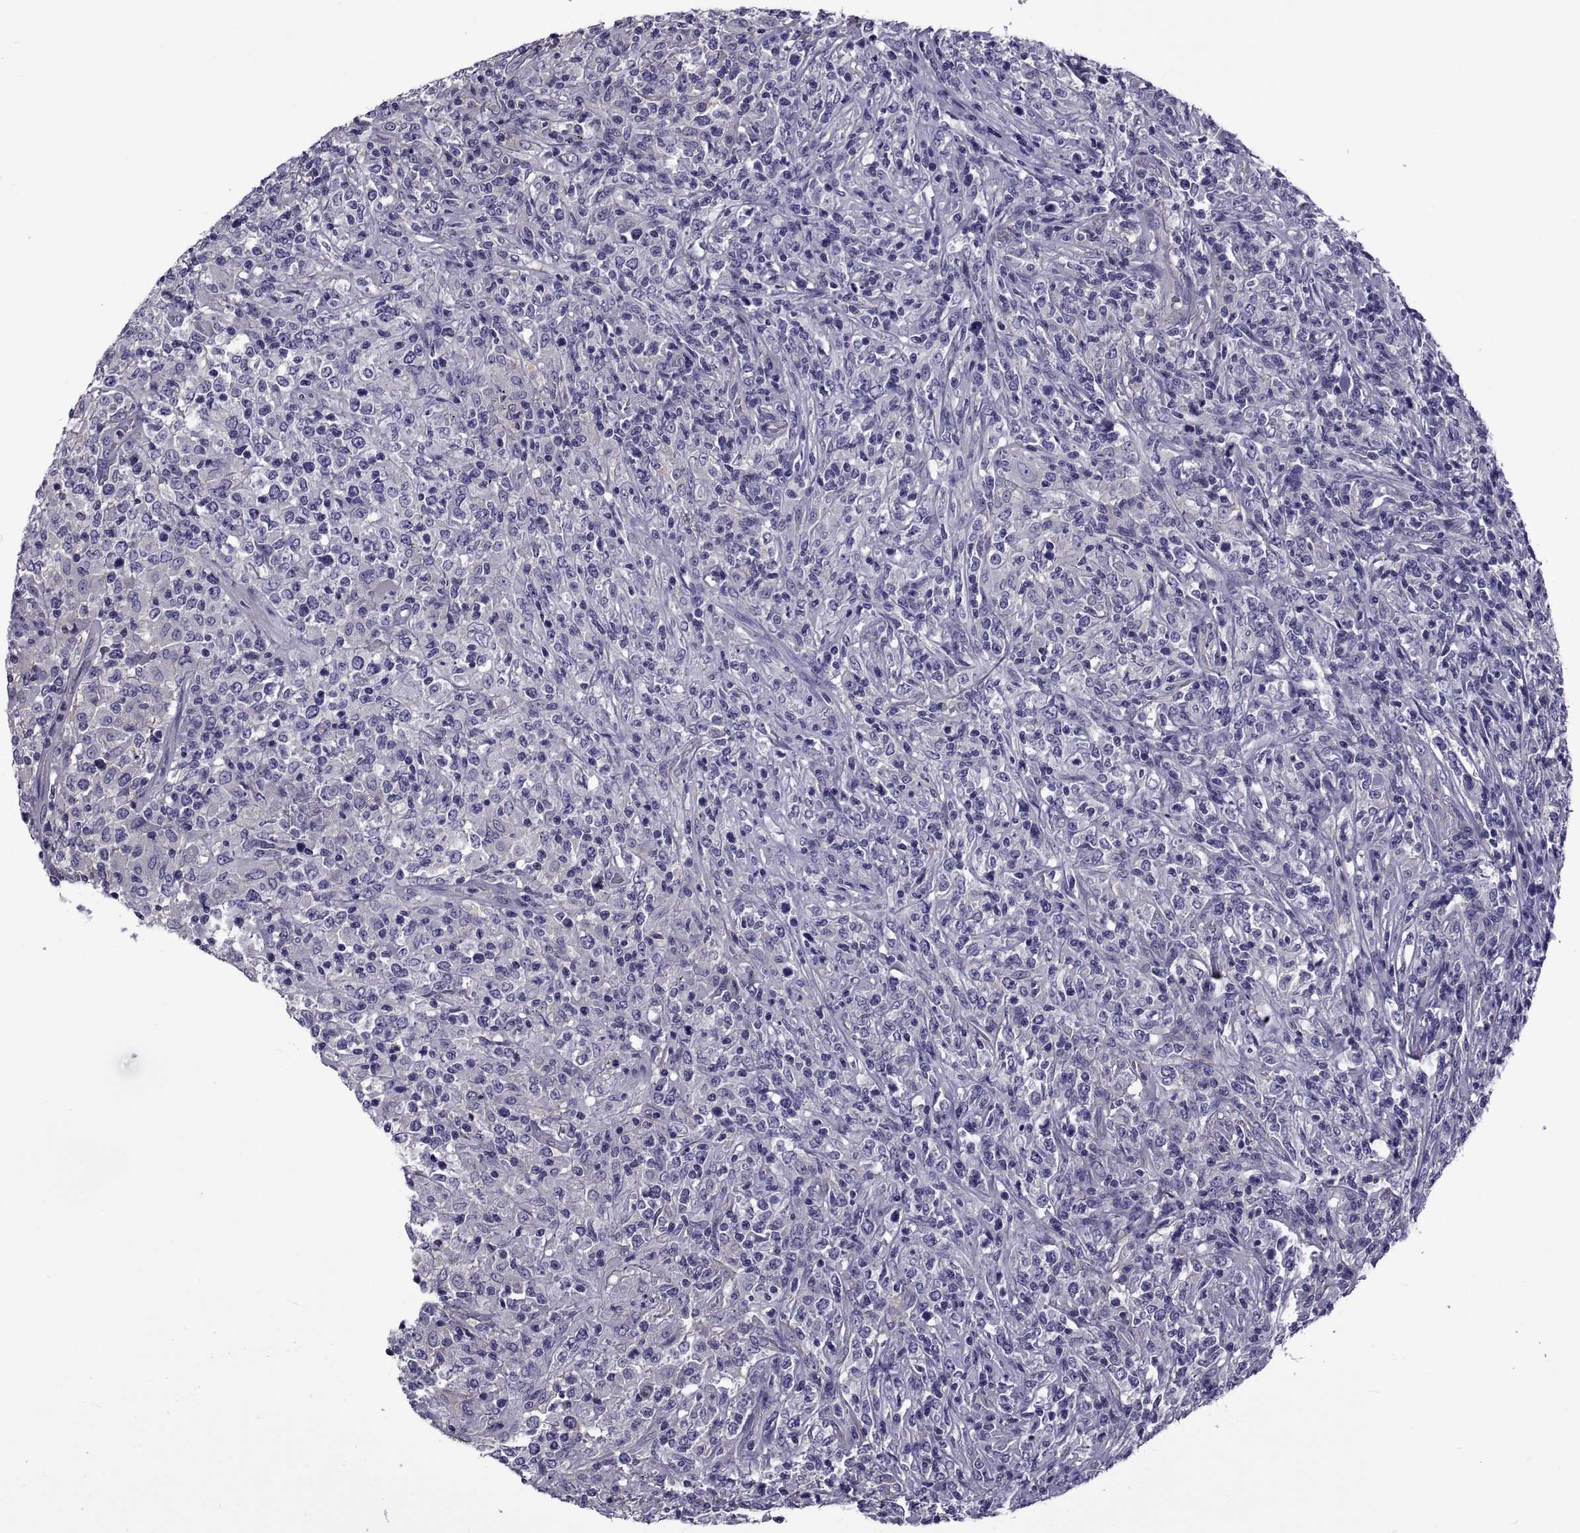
{"staining": {"intensity": "negative", "quantity": "none", "location": "none"}, "tissue": "lymphoma", "cell_type": "Tumor cells", "image_type": "cancer", "snomed": [{"axis": "morphology", "description": "Malignant lymphoma, non-Hodgkin's type, High grade"}, {"axis": "topography", "description": "Lung"}], "caption": "This is an immunohistochemistry photomicrograph of lymphoma. There is no staining in tumor cells.", "gene": "TMC3", "patient": {"sex": "male", "age": 79}}